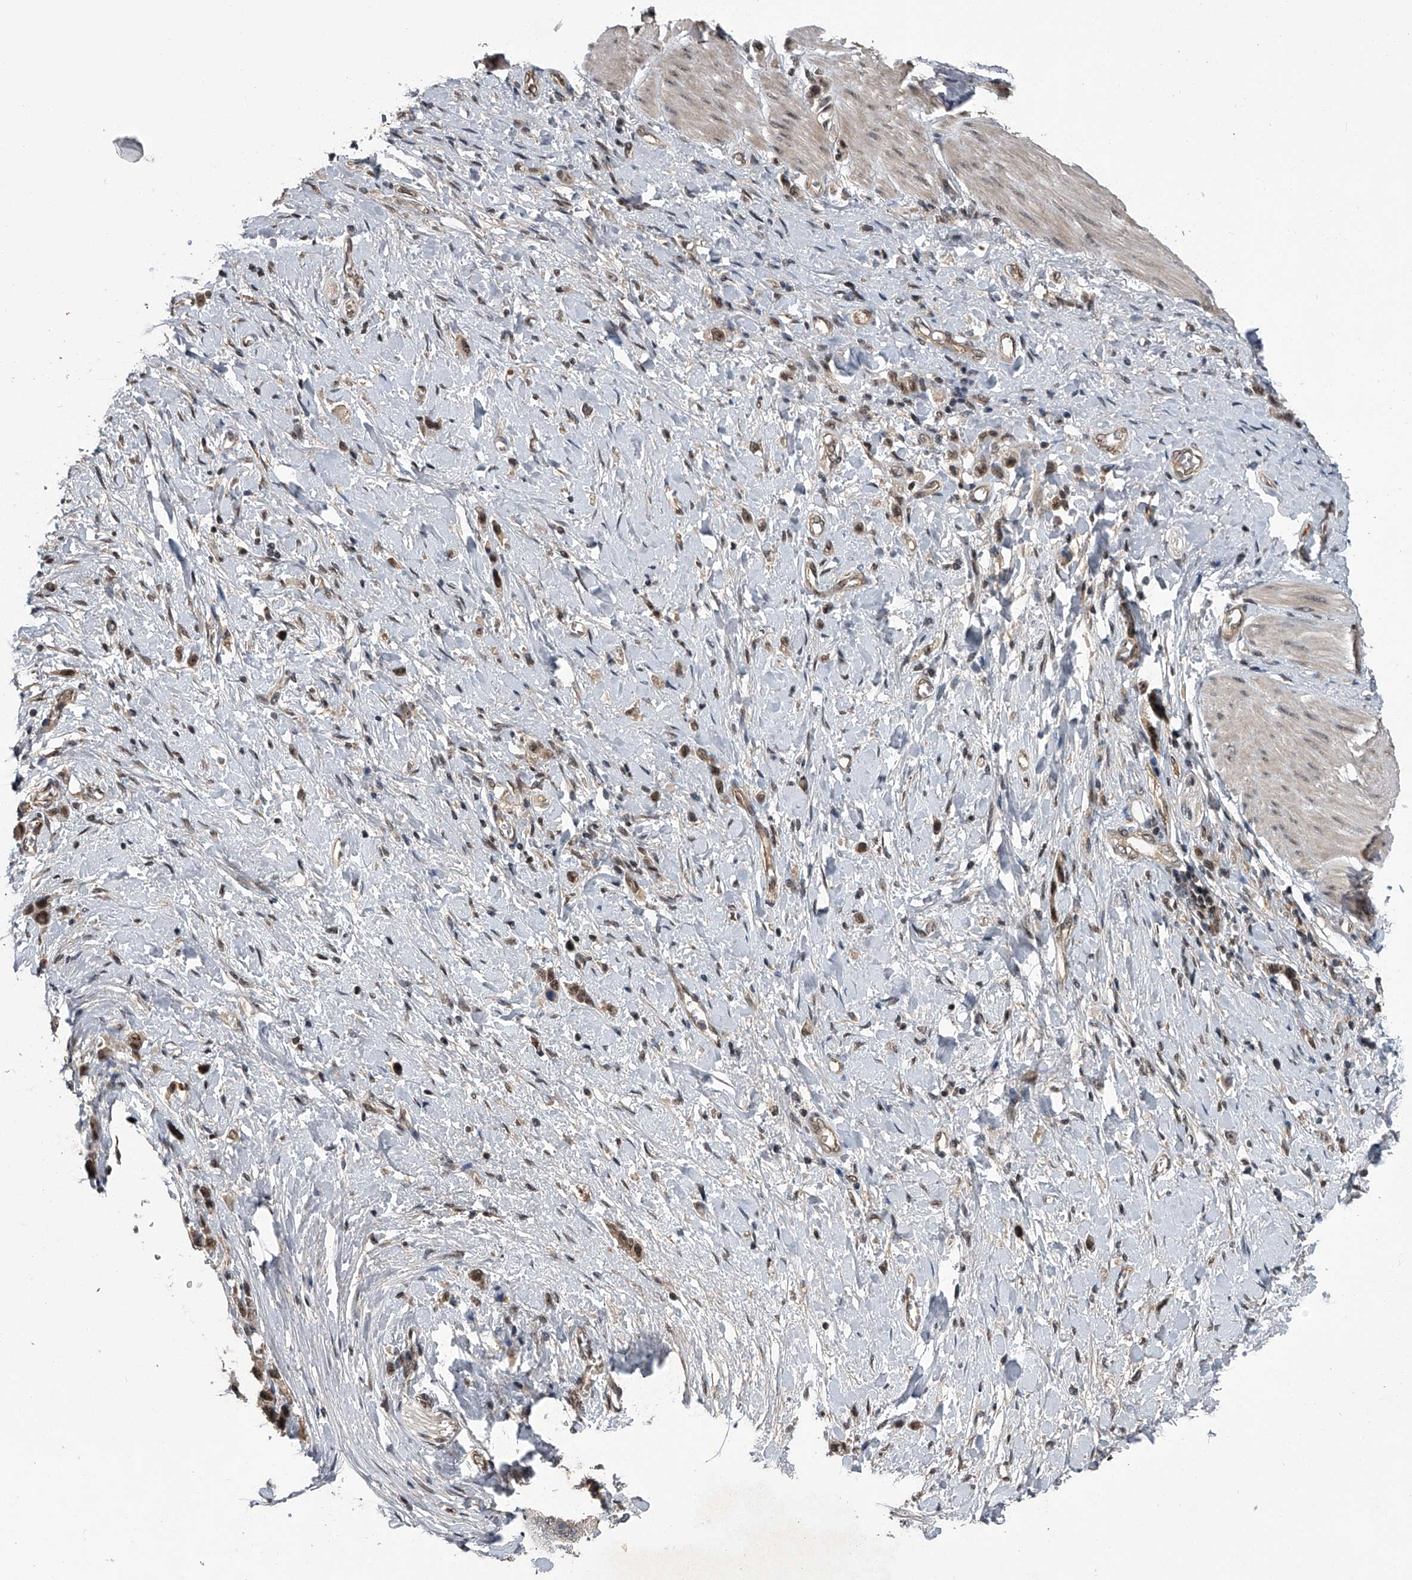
{"staining": {"intensity": "weak", "quantity": "<25%", "location": "cytoplasmic/membranous"}, "tissue": "stomach cancer", "cell_type": "Tumor cells", "image_type": "cancer", "snomed": [{"axis": "morphology", "description": "Adenocarcinoma, NOS"}, {"axis": "topography", "description": "Stomach"}], "caption": "This micrograph is of stomach adenocarcinoma stained with immunohistochemistry (IHC) to label a protein in brown with the nuclei are counter-stained blue. There is no expression in tumor cells. The staining was performed using DAB to visualize the protein expression in brown, while the nuclei were stained in blue with hematoxylin (Magnification: 20x).", "gene": "SLC12A8", "patient": {"sex": "female", "age": 65}}